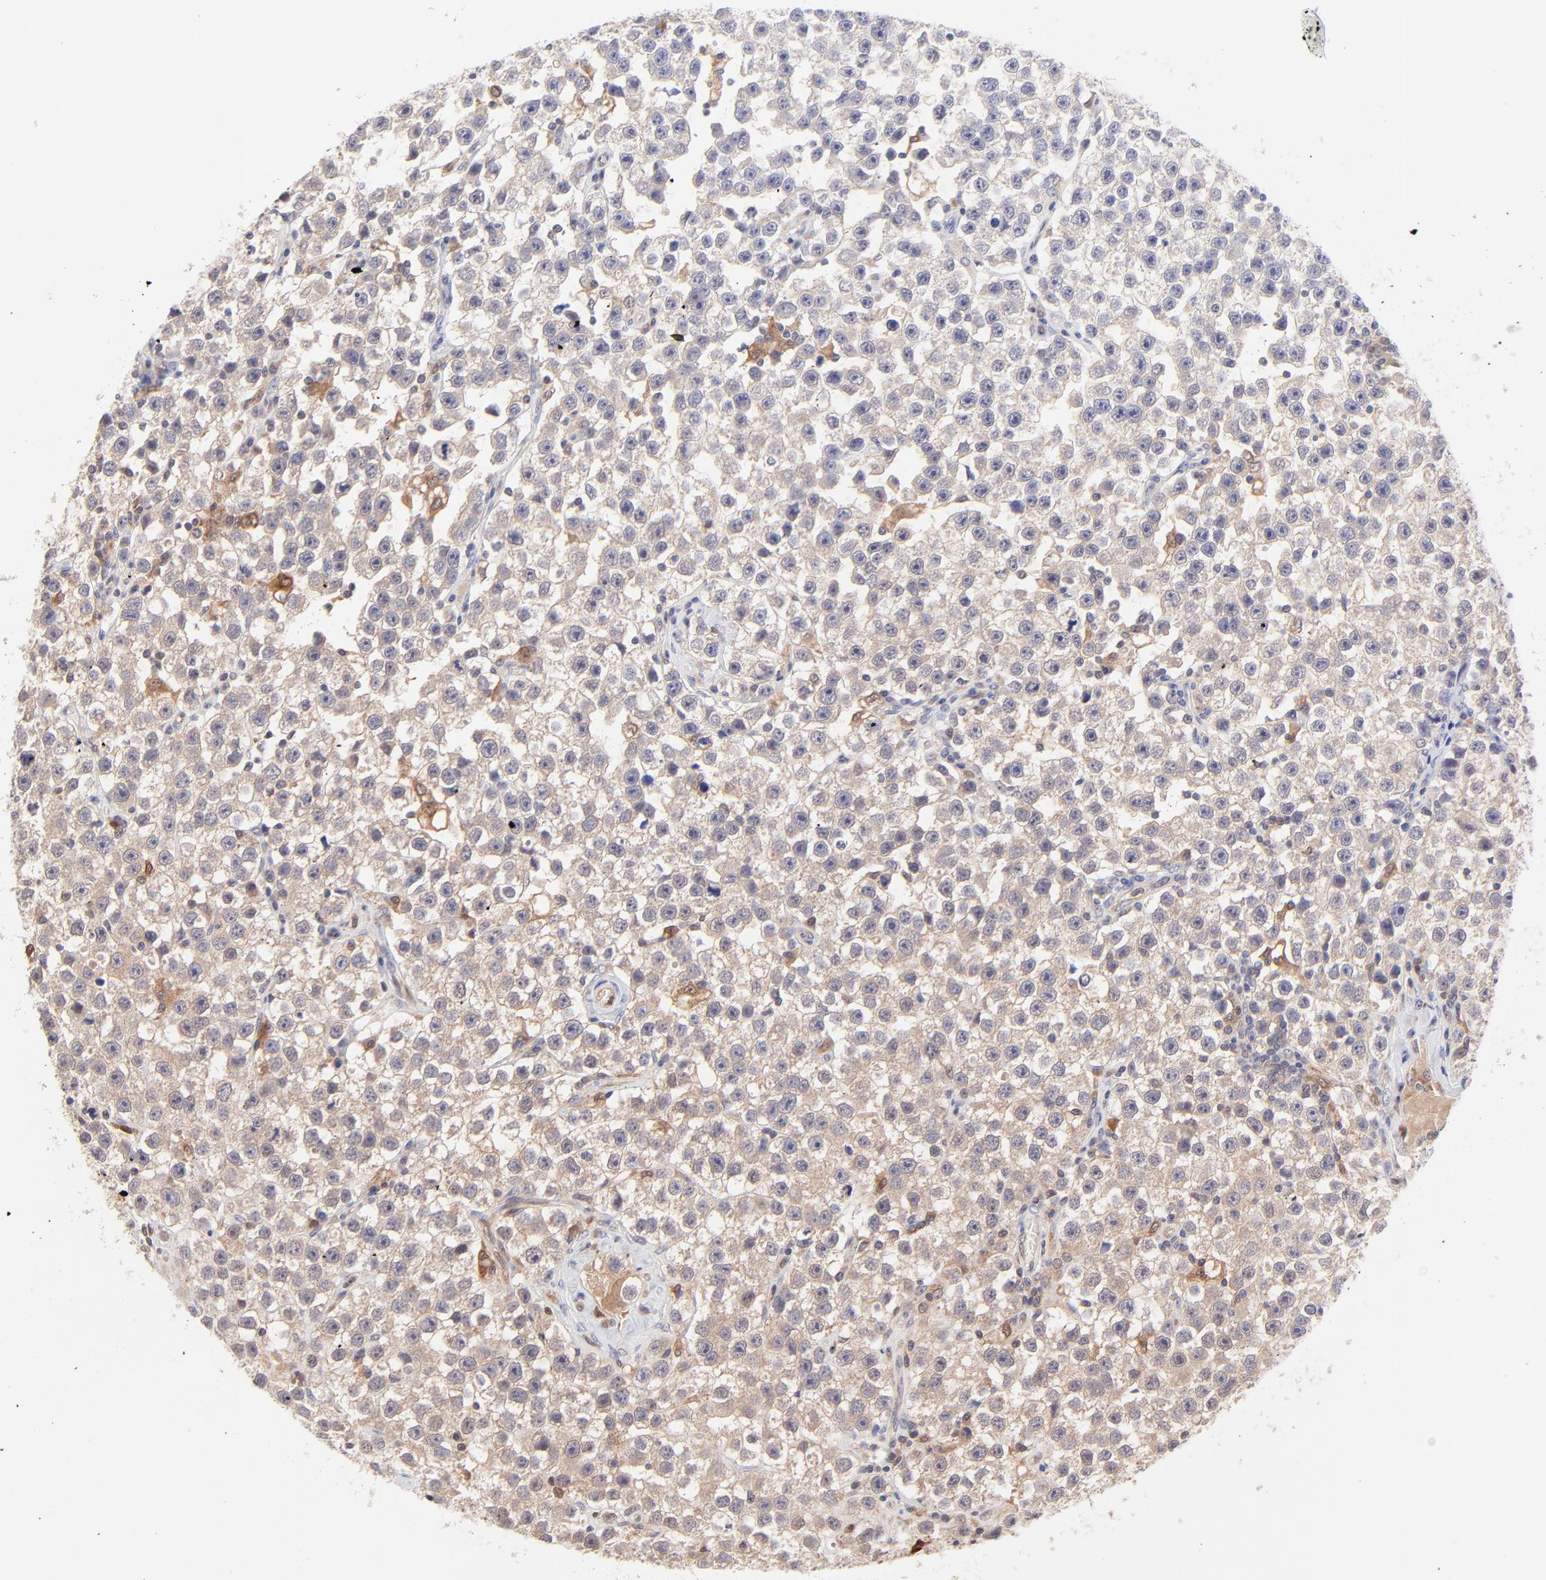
{"staining": {"intensity": "weak", "quantity": ">75%", "location": "cytoplasmic/membranous"}, "tissue": "testis cancer", "cell_type": "Tumor cells", "image_type": "cancer", "snomed": [{"axis": "morphology", "description": "Seminoma, NOS"}, {"axis": "topography", "description": "Testis"}], "caption": "A photomicrograph of human testis cancer (seminoma) stained for a protein shows weak cytoplasmic/membranous brown staining in tumor cells.", "gene": "HYAL1", "patient": {"sex": "male", "age": 32}}